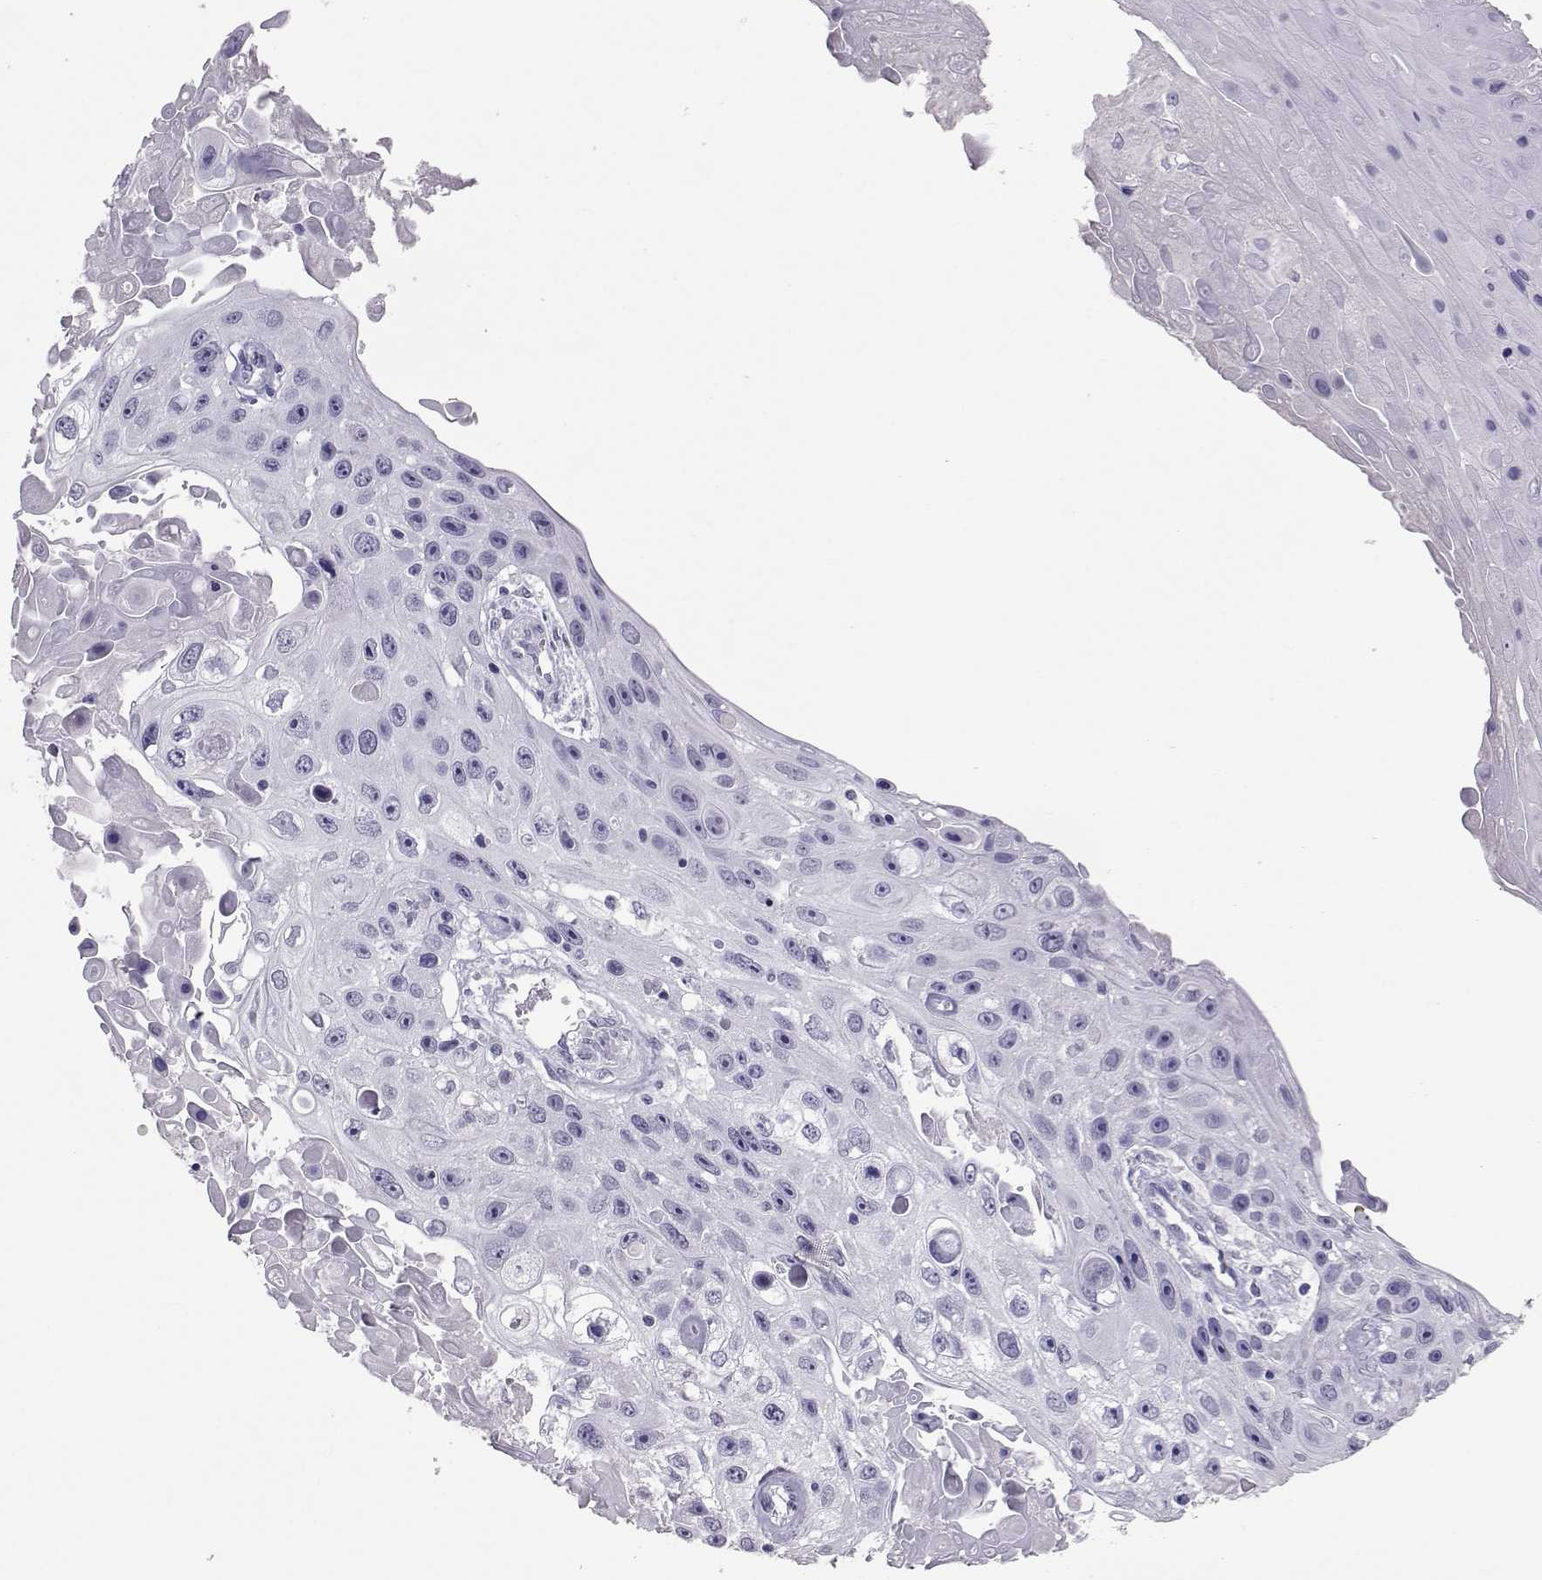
{"staining": {"intensity": "negative", "quantity": "none", "location": "none"}, "tissue": "skin cancer", "cell_type": "Tumor cells", "image_type": "cancer", "snomed": [{"axis": "morphology", "description": "Squamous cell carcinoma, NOS"}, {"axis": "topography", "description": "Skin"}], "caption": "A micrograph of human skin squamous cell carcinoma is negative for staining in tumor cells.", "gene": "PMCH", "patient": {"sex": "male", "age": 82}}